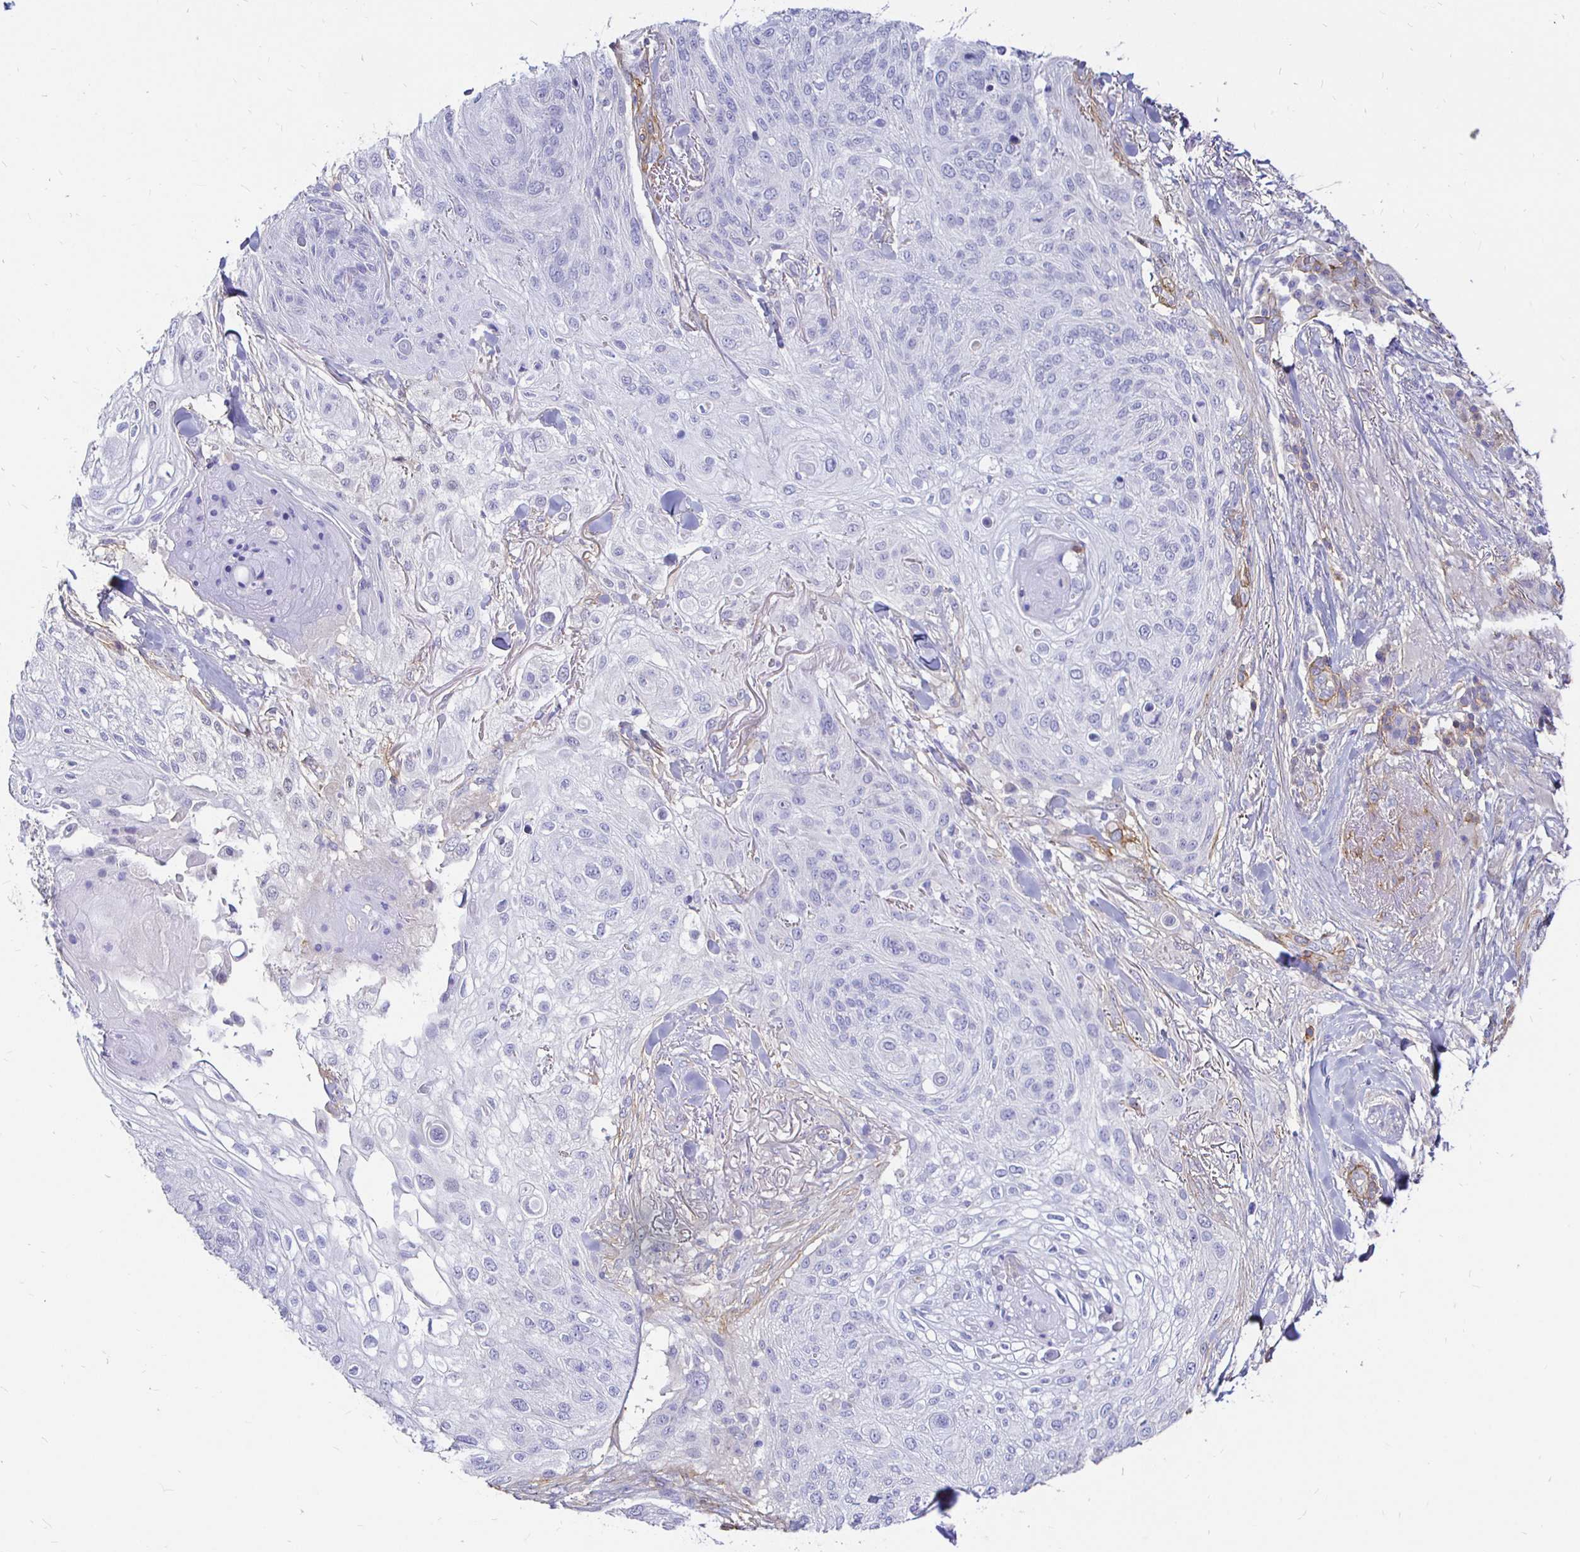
{"staining": {"intensity": "negative", "quantity": "none", "location": "none"}, "tissue": "skin cancer", "cell_type": "Tumor cells", "image_type": "cancer", "snomed": [{"axis": "morphology", "description": "Squamous cell carcinoma, NOS"}, {"axis": "topography", "description": "Skin"}], "caption": "The IHC photomicrograph has no significant expression in tumor cells of skin squamous cell carcinoma tissue.", "gene": "PALM2AKAP2", "patient": {"sex": "female", "age": 87}}